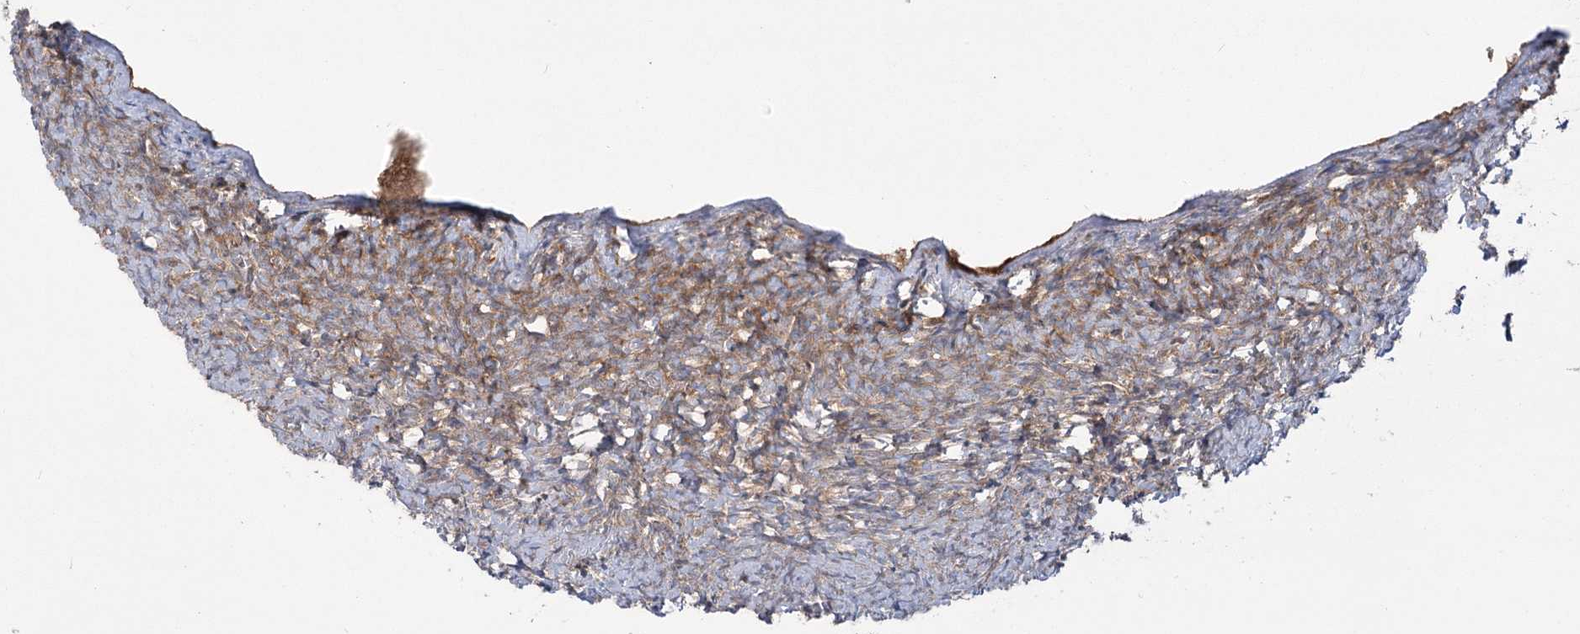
{"staining": {"intensity": "moderate", "quantity": ">75%", "location": "cytoplasmic/membranous"}, "tissue": "ovary", "cell_type": "Follicle cells", "image_type": "normal", "snomed": [{"axis": "morphology", "description": "Normal tissue, NOS"}, {"axis": "topography", "description": "Ovary"}], "caption": "Ovary stained with DAB (3,3'-diaminobenzidine) immunohistochemistry (IHC) shows medium levels of moderate cytoplasmic/membranous expression in approximately >75% of follicle cells.", "gene": "PLEKHA5", "patient": {"sex": "female", "age": 27}}